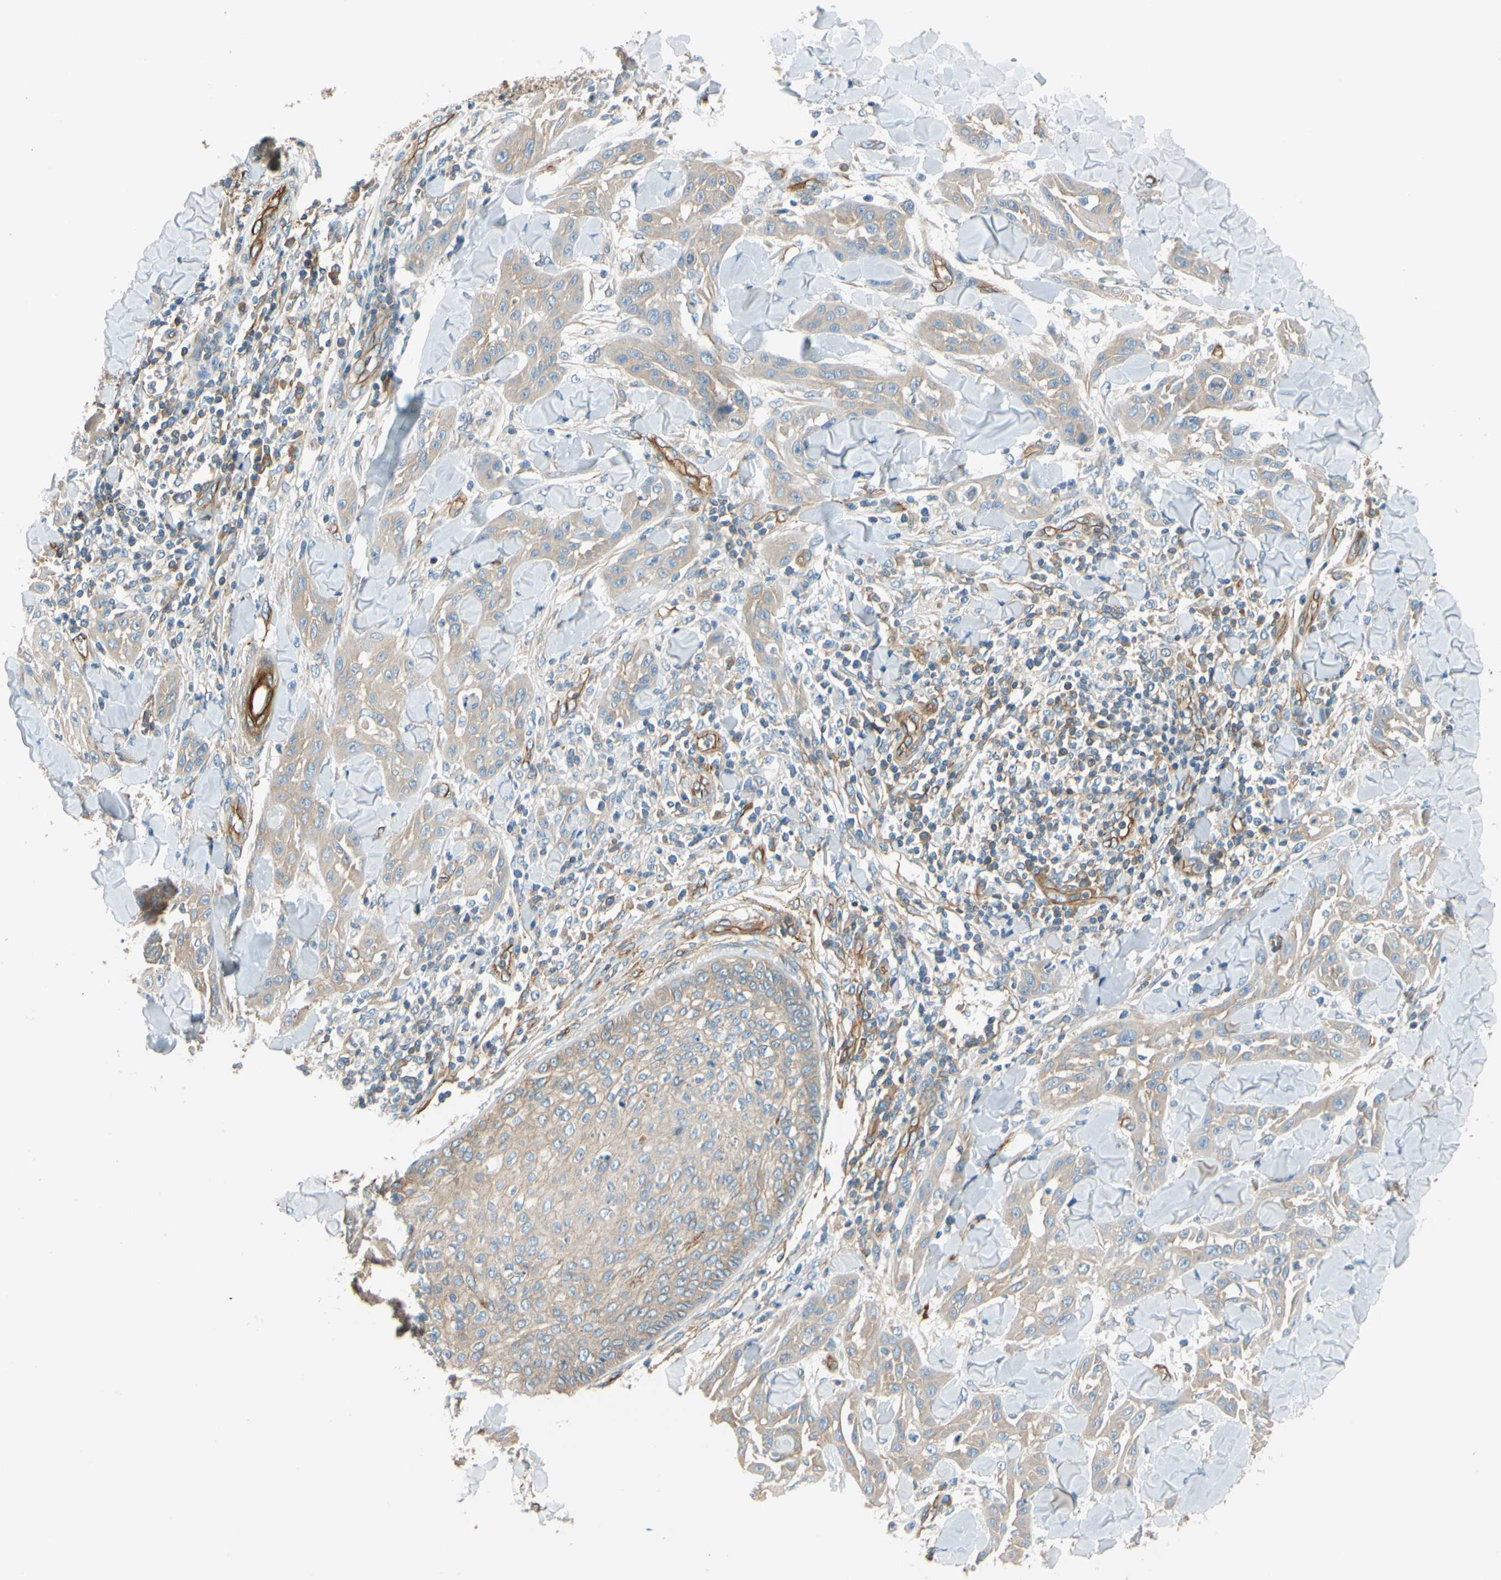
{"staining": {"intensity": "weak", "quantity": "25%-75%", "location": "cytoplasmic/membranous"}, "tissue": "skin cancer", "cell_type": "Tumor cells", "image_type": "cancer", "snomed": [{"axis": "morphology", "description": "Squamous cell carcinoma, NOS"}, {"axis": "topography", "description": "Skin"}], "caption": "Skin cancer (squamous cell carcinoma) stained for a protein (brown) reveals weak cytoplasmic/membranous positive staining in about 25%-75% of tumor cells.", "gene": "SPTAN1", "patient": {"sex": "male", "age": 24}}